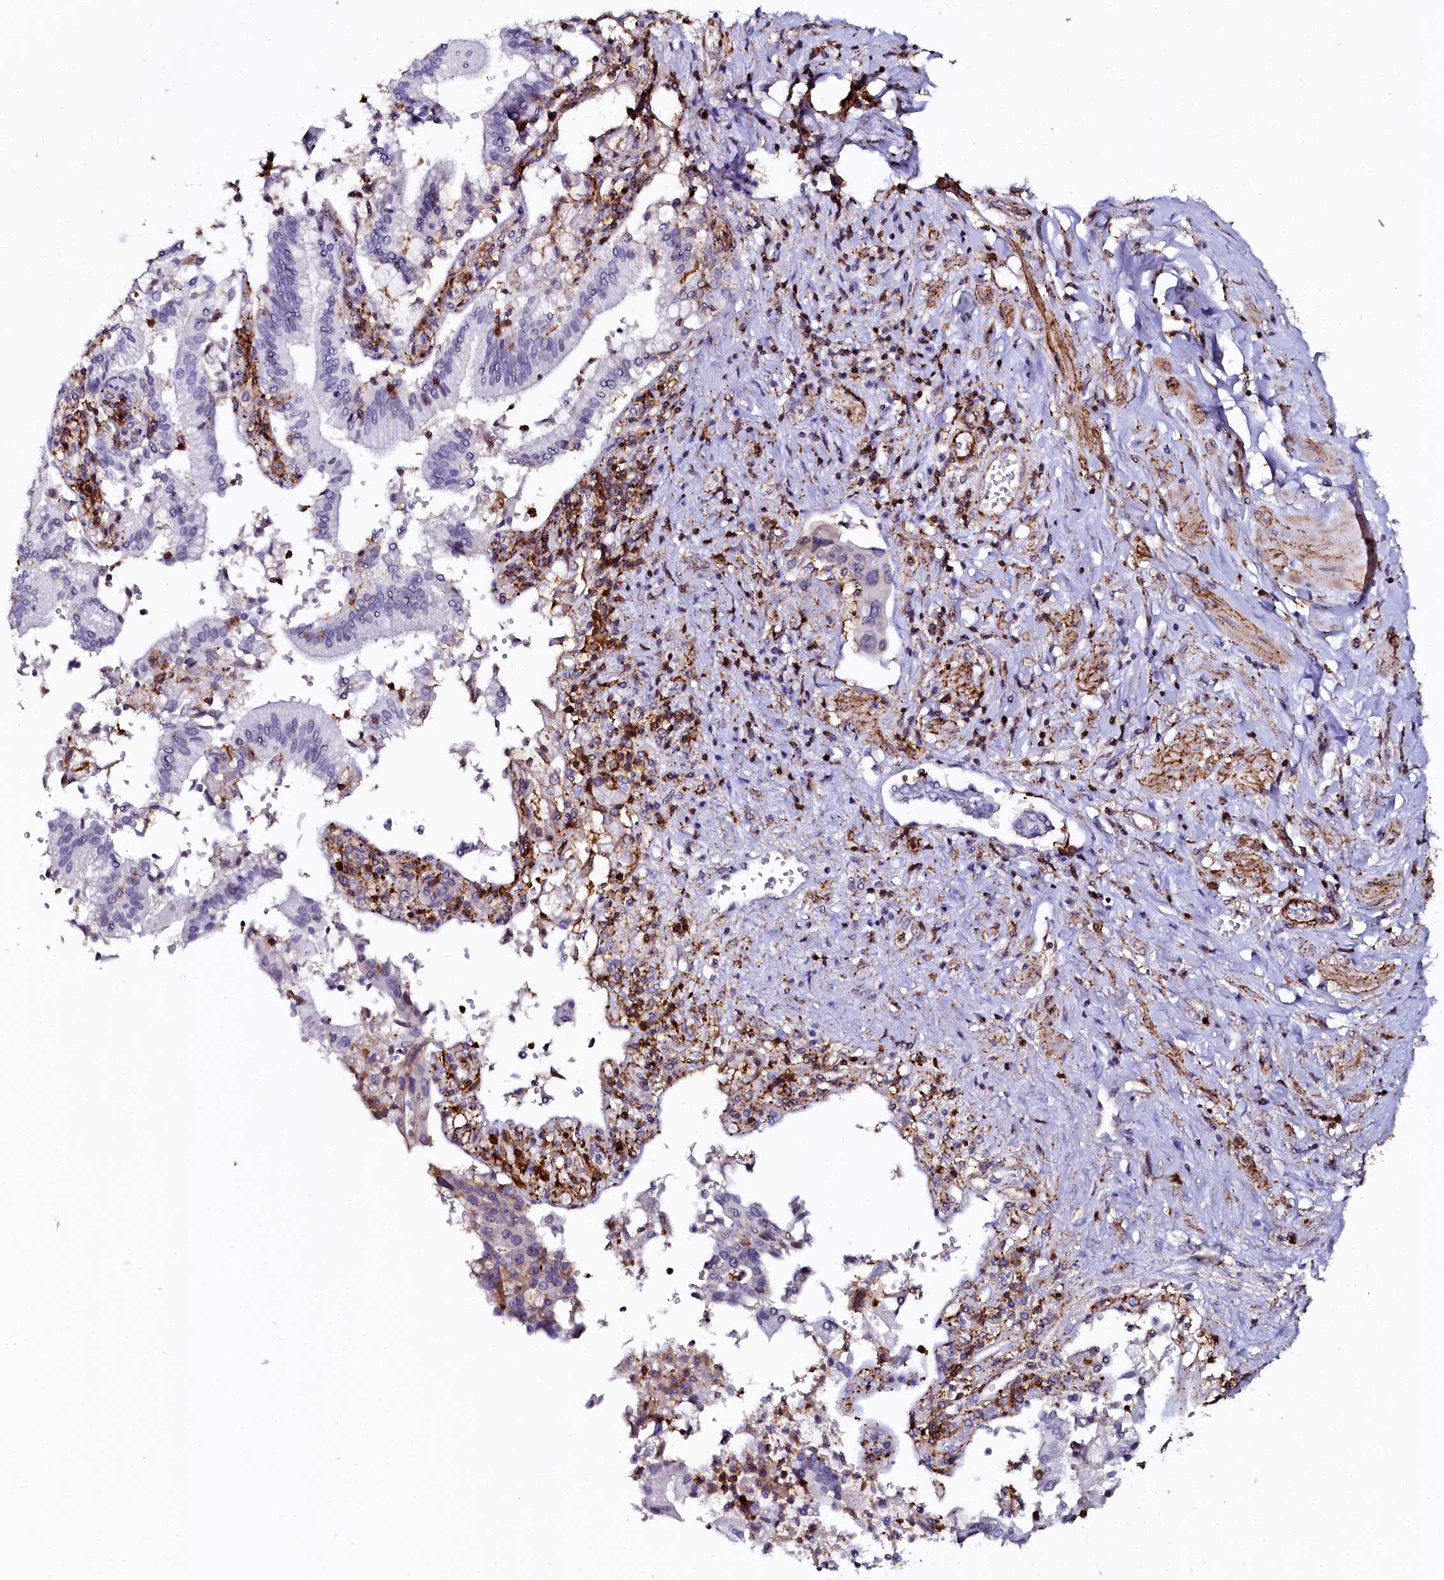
{"staining": {"intensity": "negative", "quantity": "none", "location": "none"}, "tissue": "pancreatic cancer", "cell_type": "Tumor cells", "image_type": "cancer", "snomed": [{"axis": "morphology", "description": "Adenocarcinoma, NOS"}, {"axis": "topography", "description": "Pancreas"}], "caption": "This is an IHC photomicrograph of pancreatic cancer (adenocarcinoma). There is no expression in tumor cells.", "gene": "AAAS", "patient": {"sex": "male", "age": 46}}